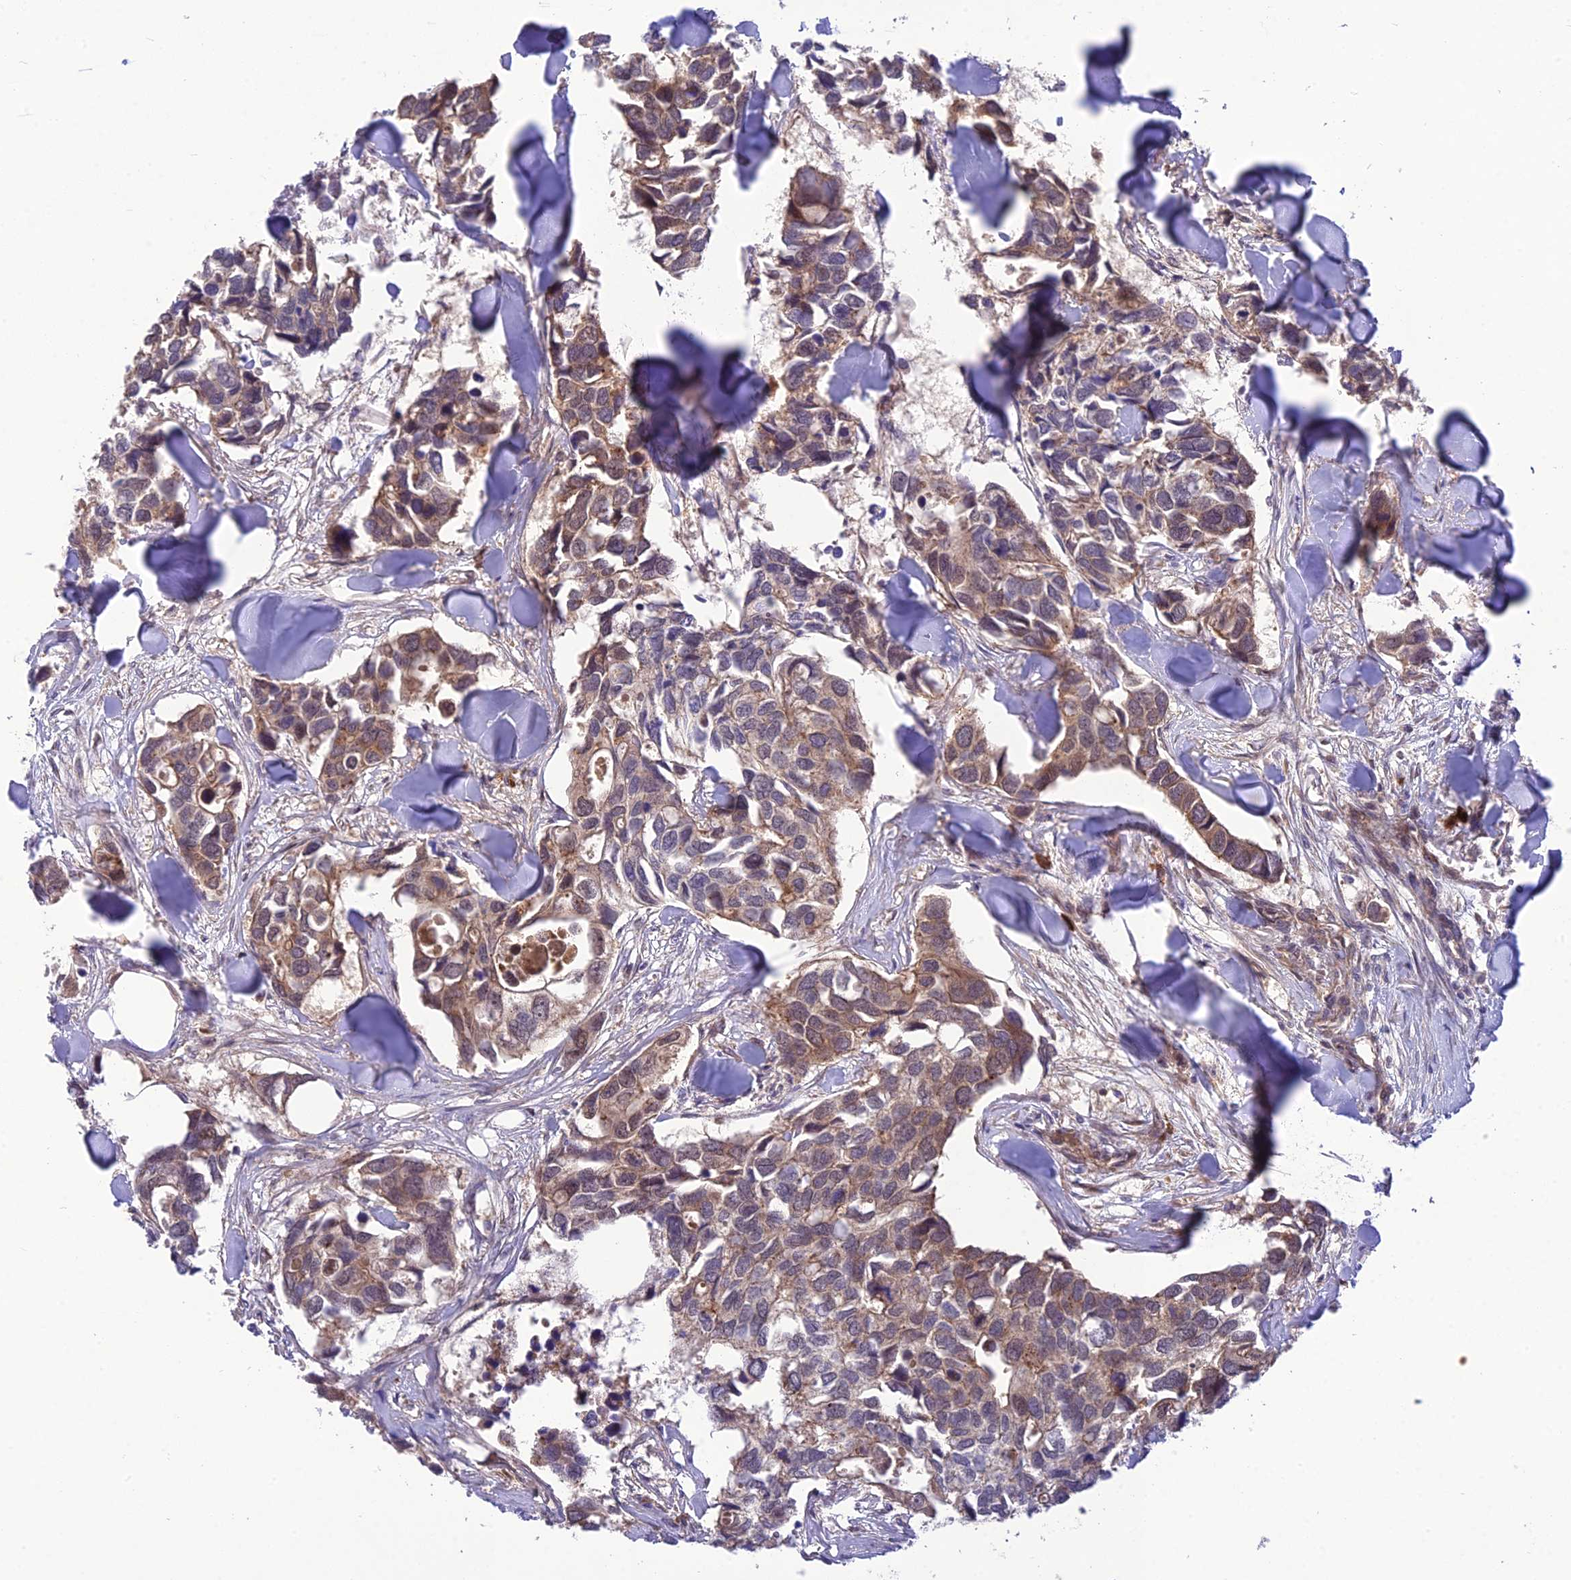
{"staining": {"intensity": "weak", "quantity": "25%-75%", "location": "cytoplasmic/membranous"}, "tissue": "breast cancer", "cell_type": "Tumor cells", "image_type": "cancer", "snomed": [{"axis": "morphology", "description": "Duct carcinoma"}, {"axis": "topography", "description": "Breast"}], "caption": "Breast cancer (invasive ductal carcinoma) stained with DAB IHC displays low levels of weak cytoplasmic/membranous positivity in about 25%-75% of tumor cells.", "gene": "UROS", "patient": {"sex": "female", "age": 83}}